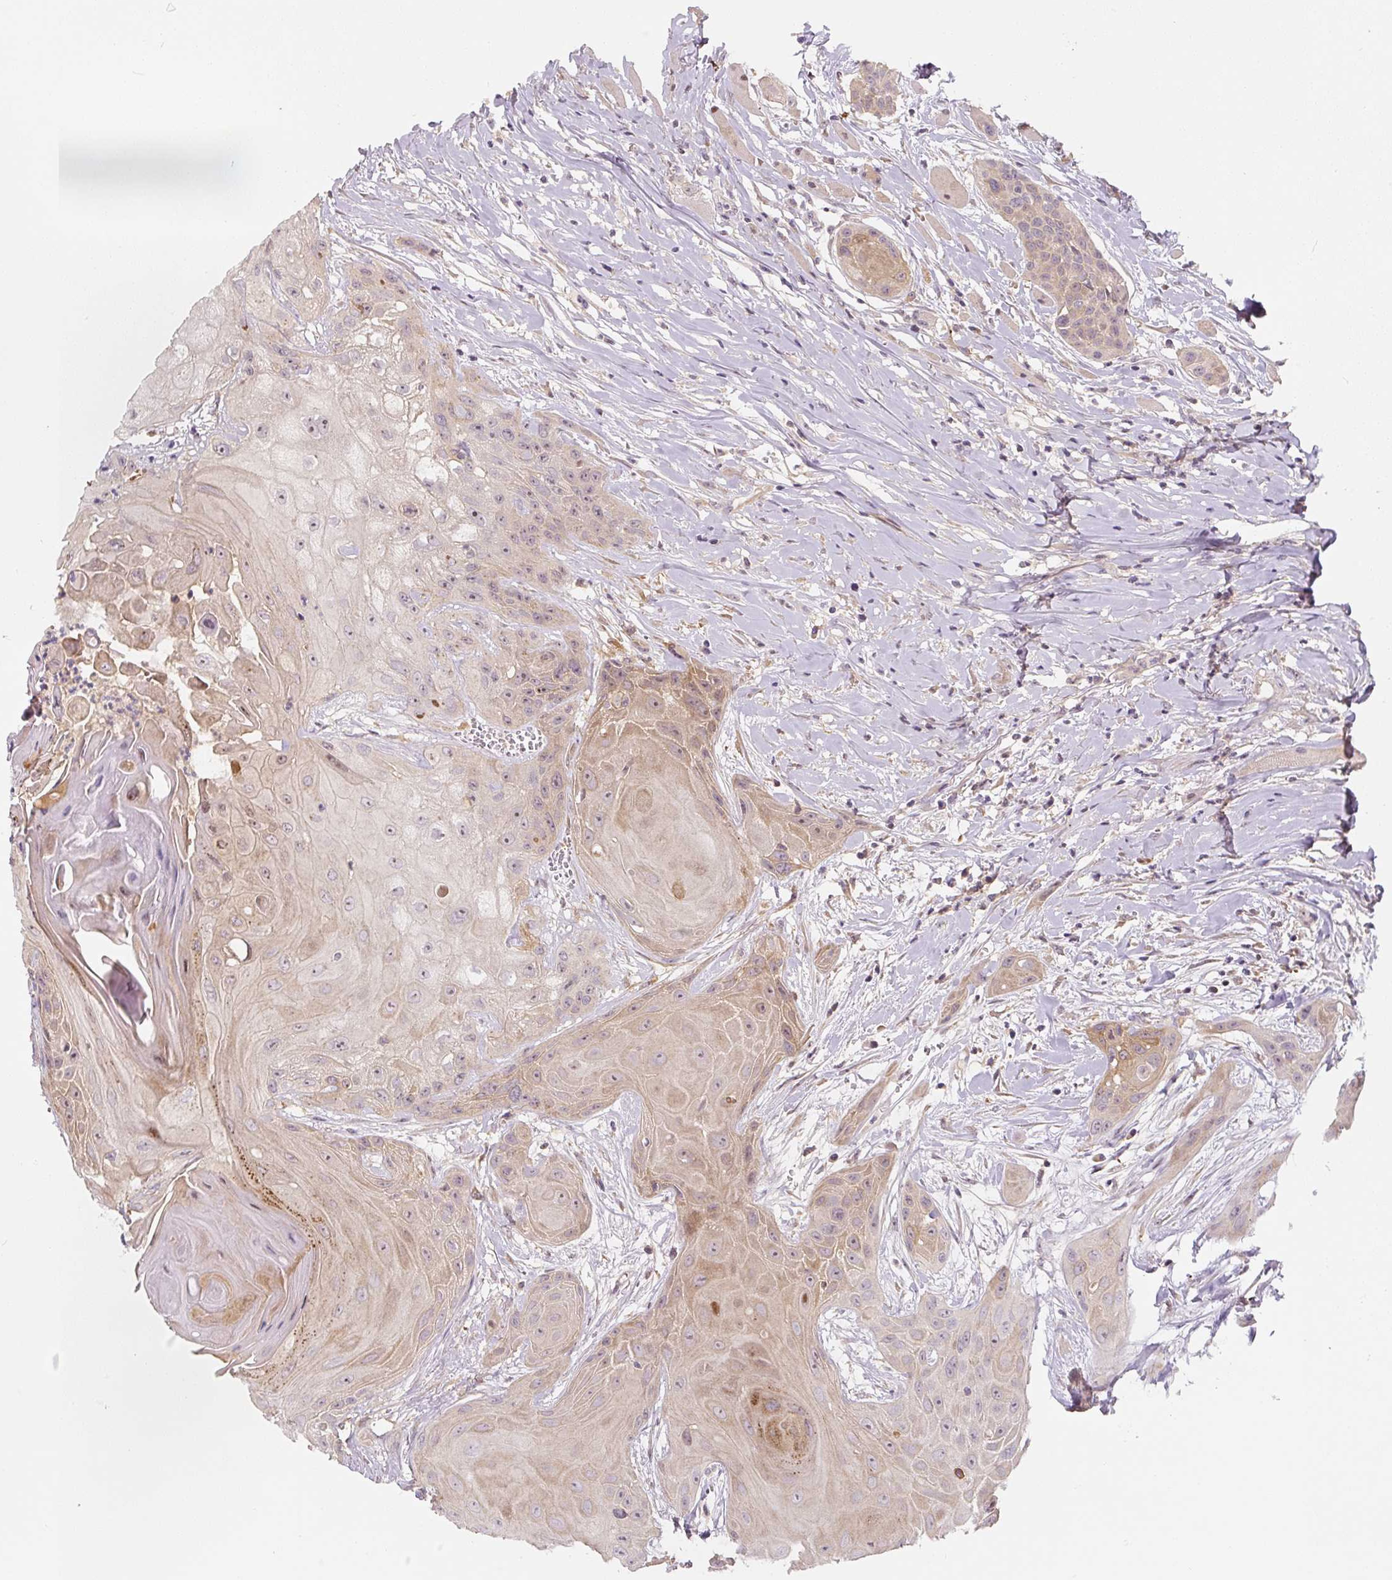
{"staining": {"intensity": "weak", "quantity": ">75%", "location": "cytoplasmic/membranous,nuclear"}, "tissue": "head and neck cancer", "cell_type": "Tumor cells", "image_type": "cancer", "snomed": [{"axis": "morphology", "description": "Squamous cell carcinoma, NOS"}, {"axis": "topography", "description": "Head-Neck"}], "caption": "A brown stain labels weak cytoplasmic/membranous and nuclear positivity of a protein in human head and neck squamous cell carcinoma tumor cells.", "gene": "PWWP3B", "patient": {"sex": "female", "age": 73}}